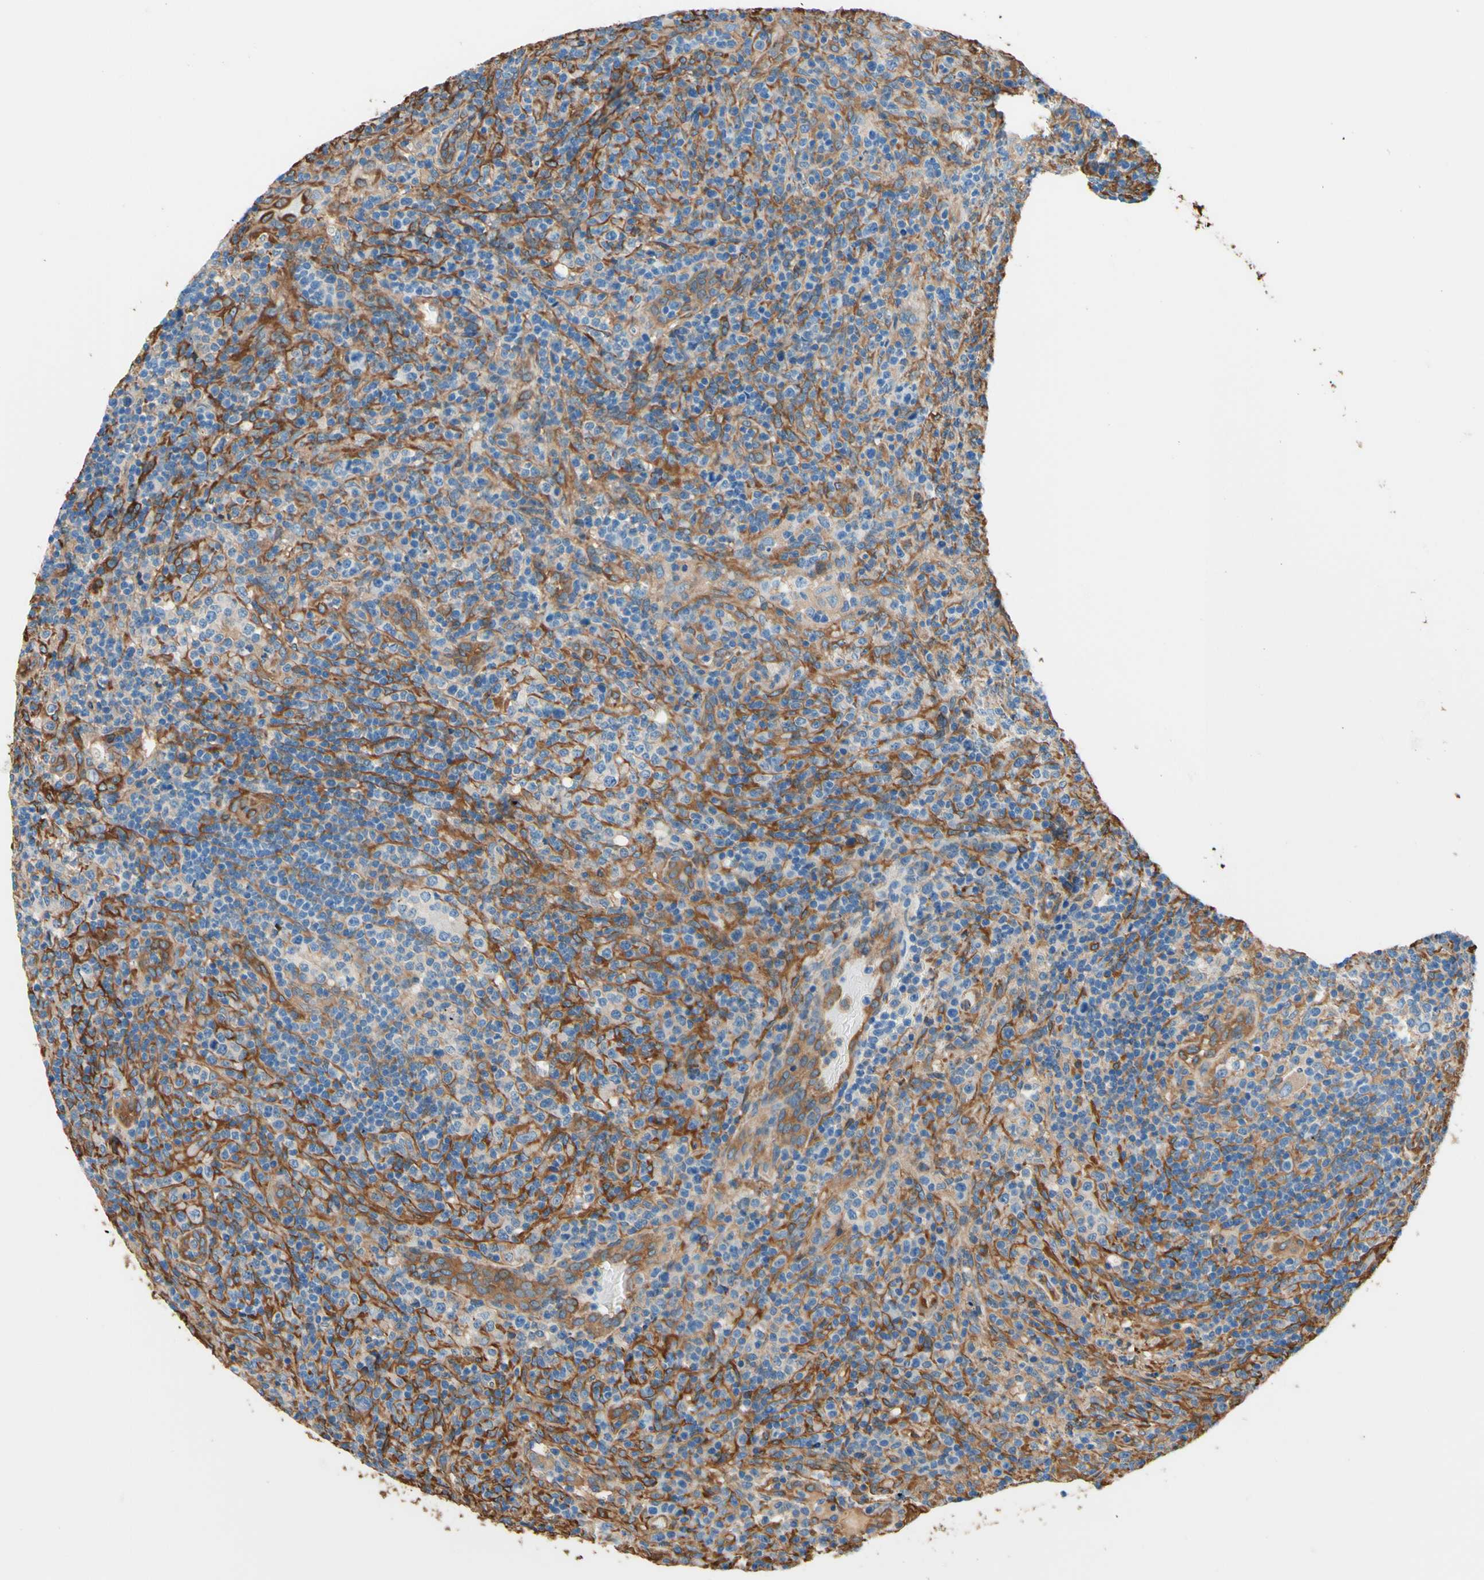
{"staining": {"intensity": "weak", "quantity": "<25%", "location": "cytoplasmic/membranous"}, "tissue": "lymphoma", "cell_type": "Tumor cells", "image_type": "cancer", "snomed": [{"axis": "morphology", "description": "Malignant lymphoma, non-Hodgkin's type, High grade"}, {"axis": "topography", "description": "Lymph node"}], "caption": "Human malignant lymphoma, non-Hodgkin's type (high-grade) stained for a protein using immunohistochemistry (IHC) demonstrates no staining in tumor cells.", "gene": "DPYSL3", "patient": {"sex": "female", "age": 76}}